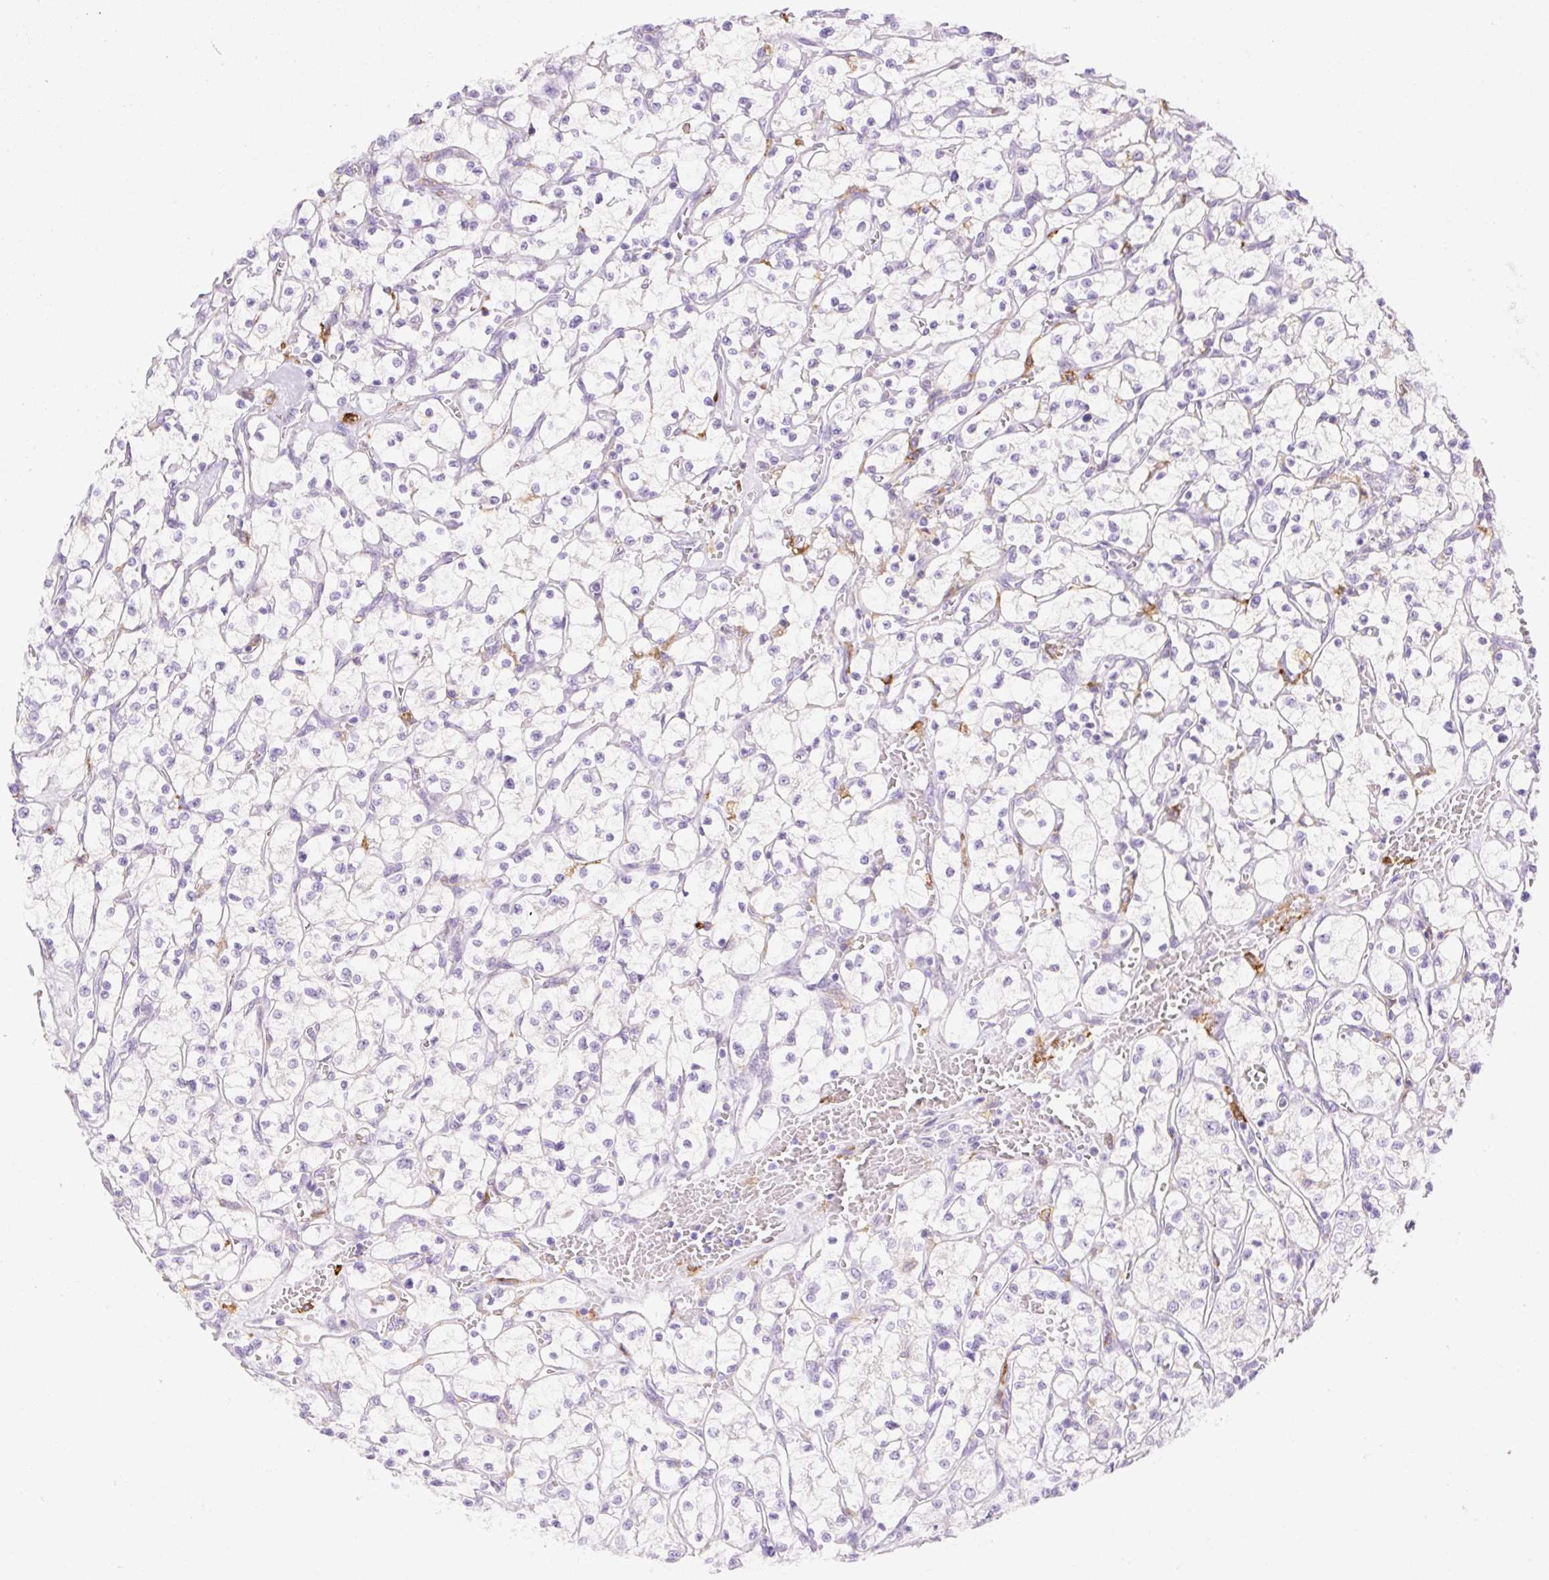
{"staining": {"intensity": "negative", "quantity": "none", "location": "none"}, "tissue": "renal cancer", "cell_type": "Tumor cells", "image_type": "cancer", "snomed": [{"axis": "morphology", "description": "Adenocarcinoma, NOS"}, {"axis": "topography", "description": "Kidney"}], "caption": "Immunohistochemical staining of adenocarcinoma (renal) reveals no significant staining in tumor cells.", "gene": "SIGLEC1", "patient": {"sex": "female", "age": 64}}